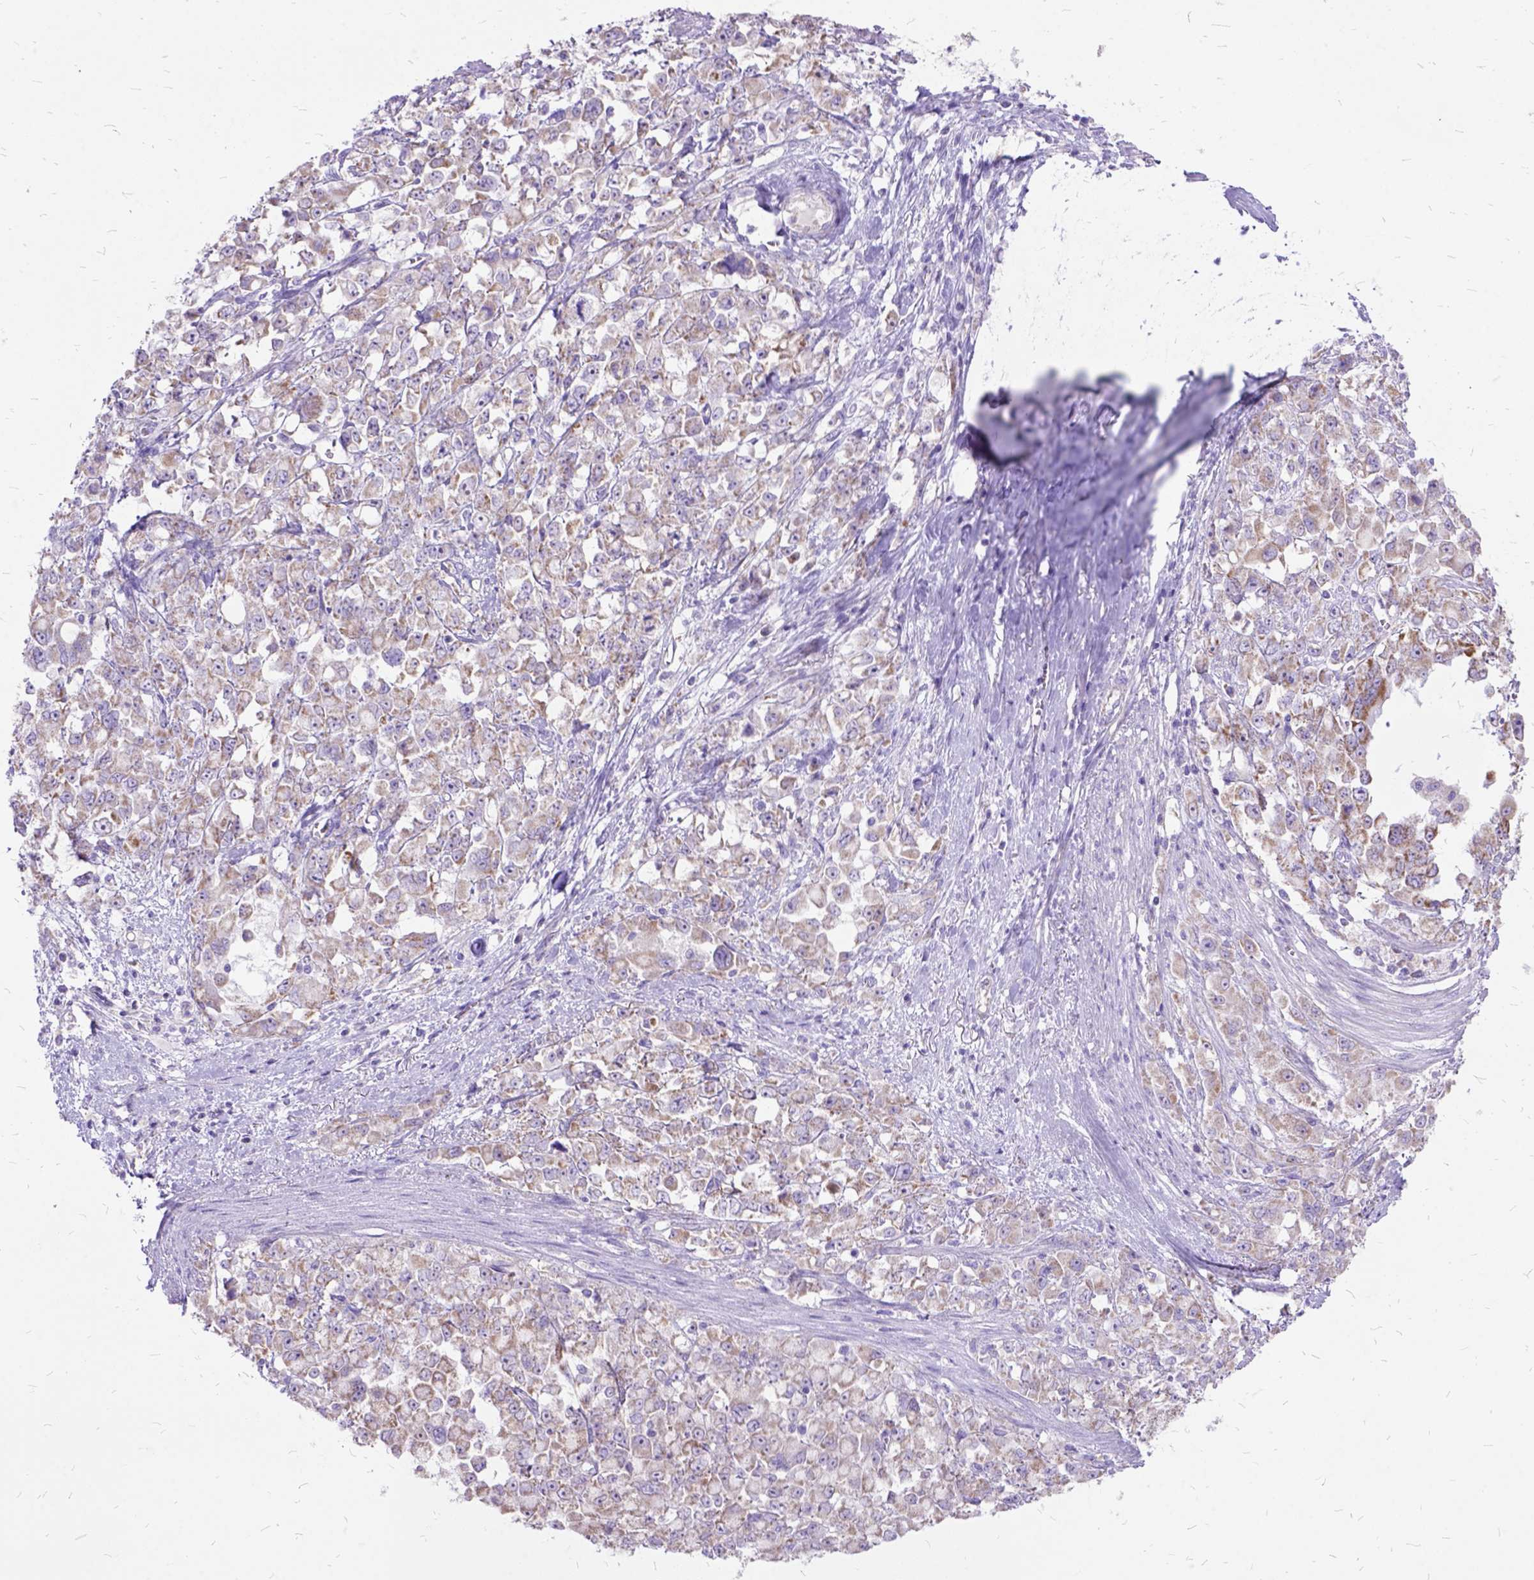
{"staining": {"intensity": "weak", "quantity": ">75%", "location": "cytoplasmic/membranous"}, "tissue": "stomach cancer", "cell_type": "Tumor cells", "image_type": "cancer", "snomed": [{"axis": "morphology", "description": "Adenocarcinoma, NOS"}, {"axis": "topography", "description": "Stomach"}], "caption": "About >75% of tumor cells in stomach cancer reveal weak cytoplasmic/membranous protein expression as visualized by brown immunohistochemical staining.", "gene": "CTAG2", "patient": {"sex": "female", "age": 76}}